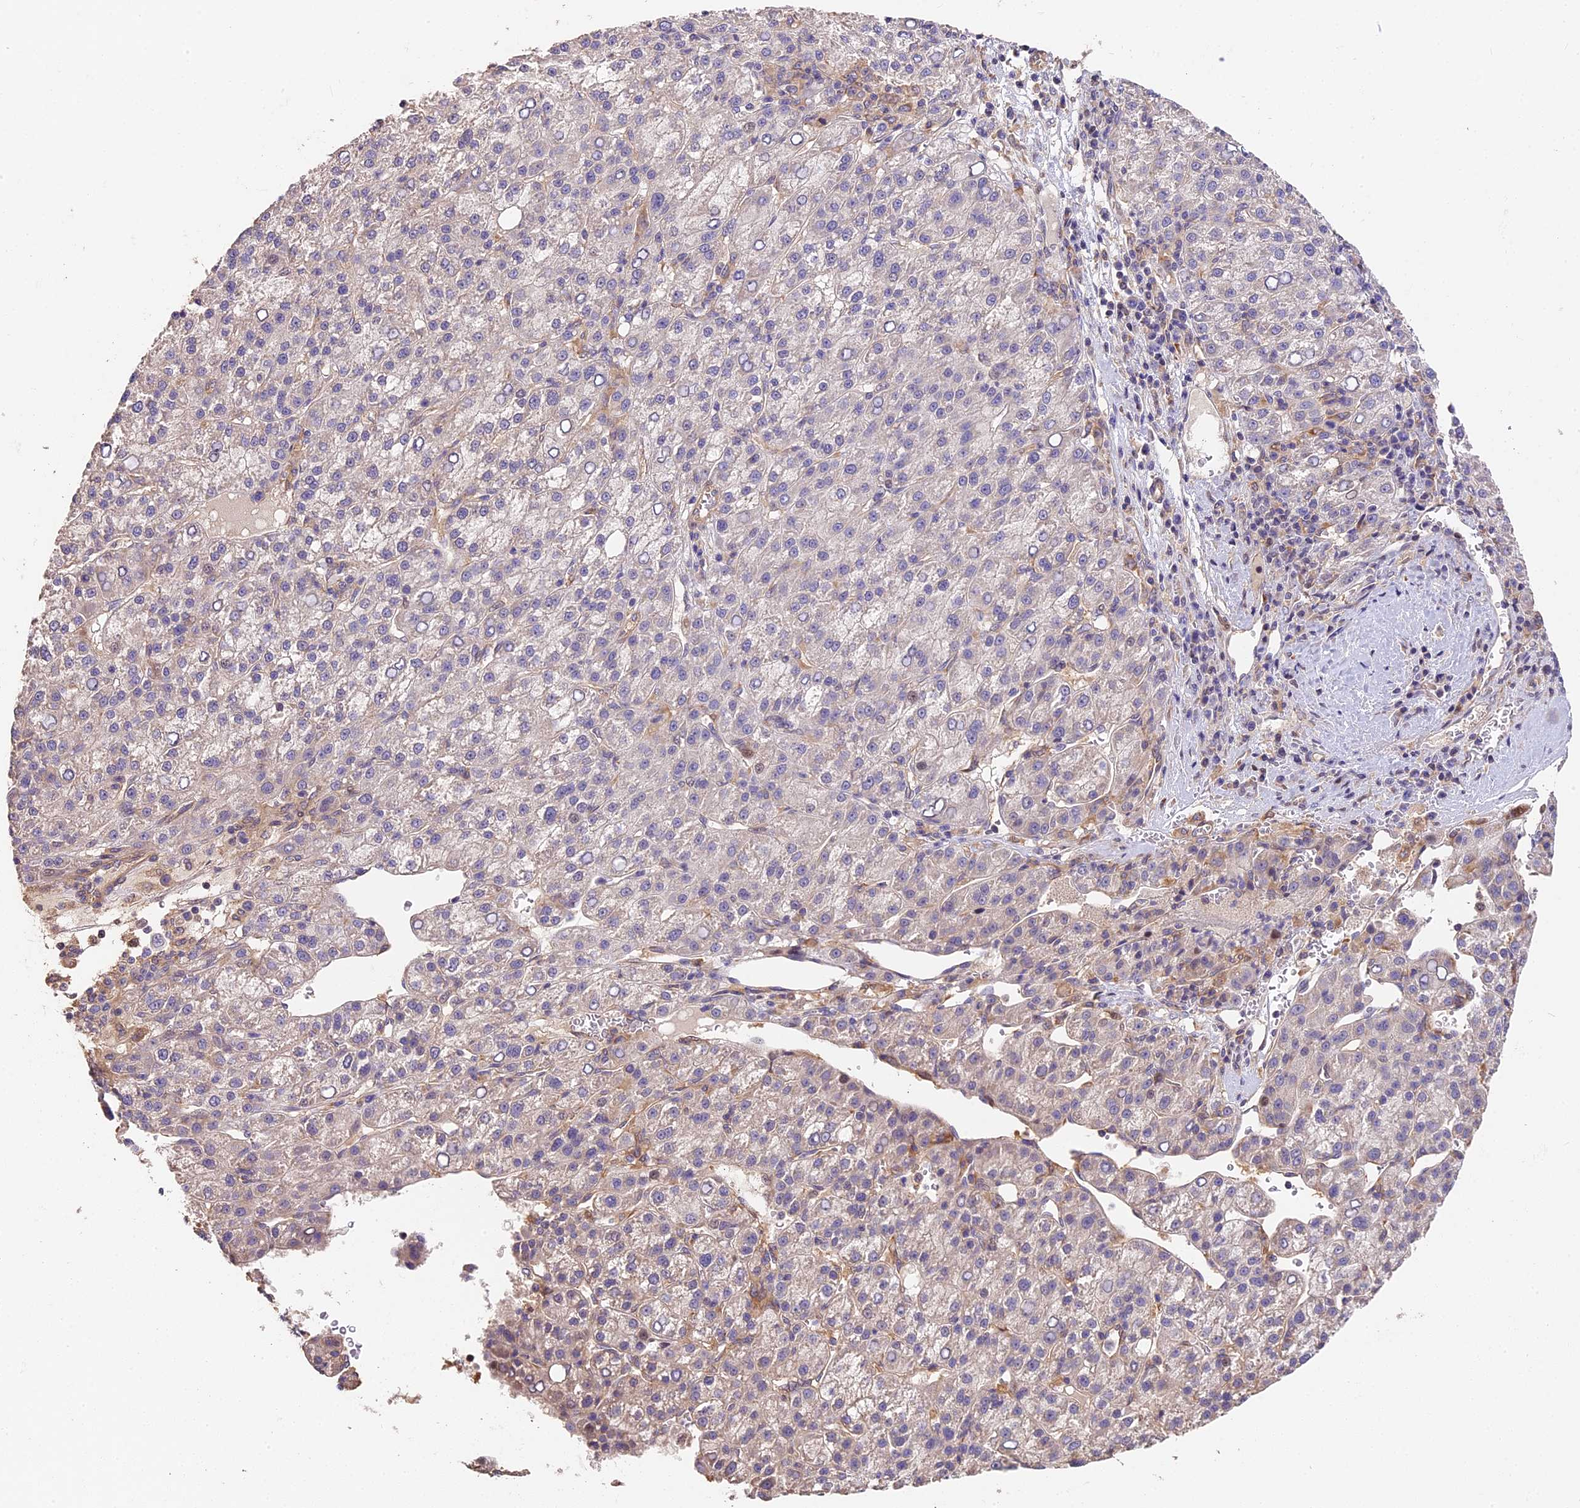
{"staining": {"intensity": "negative", "quantity": "none", "location": "none"}, "tissue": "liver cancer", "cell_type": "Tumor cells", "image_type": "cancer", "snomed": [{"axis": "morphology", "description": "Carcinoma, Hepatocellular, NOS"}, {"axis": "topography", "description": "Liver"}], "caption": "A photomicrograph of human liver cancer (hepatocellular carcinoma) is negative for staining in tumor cells.", "gene": "ARHGAP17", "patient": {"sex": "female", "age": 58}}